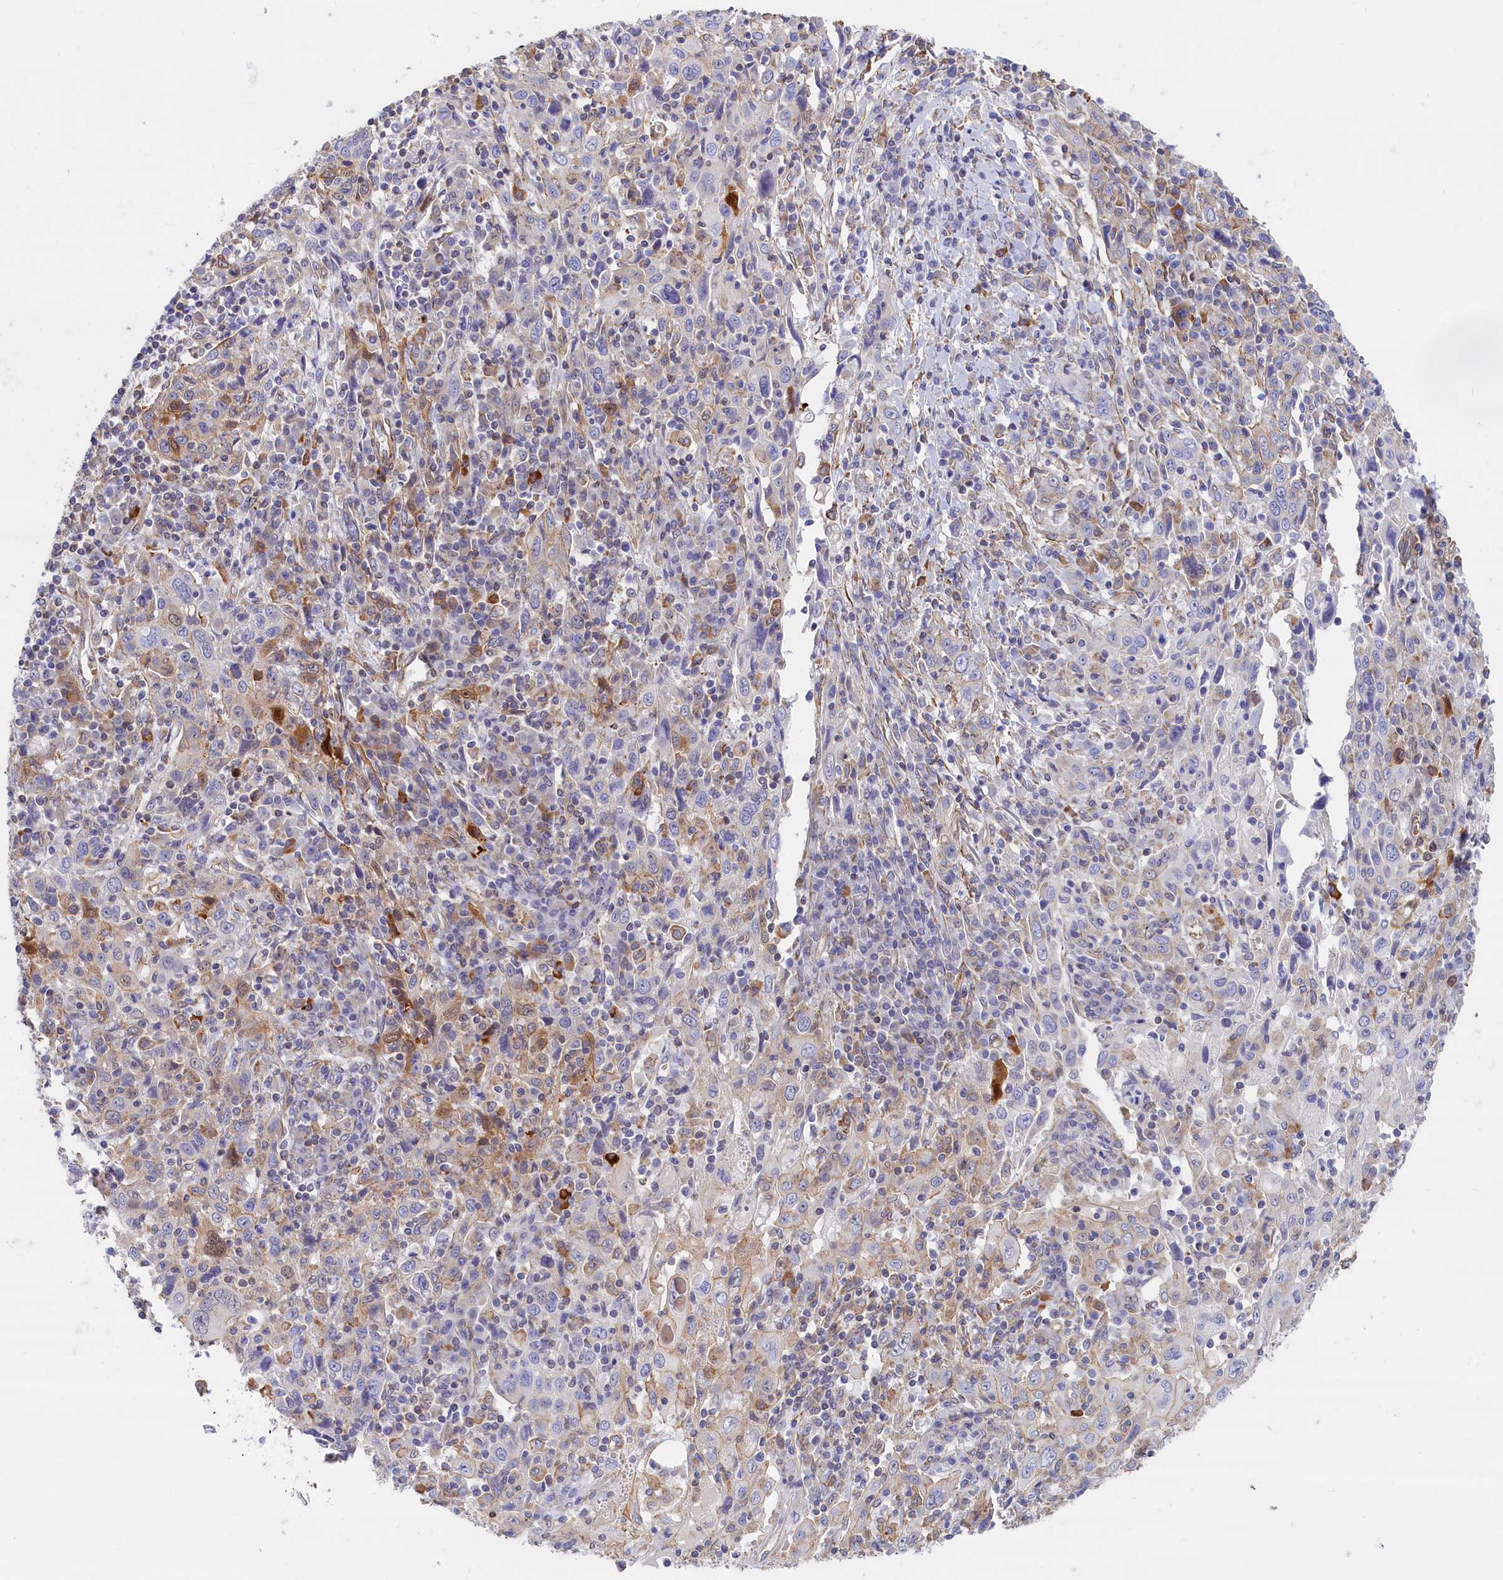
{"staining": {"intensity": "moderate", "quantity": "<25%", "location": "cytoplasmic/membranous"}, "tissue": "cervical cancer", "cell_type": "Tumor cells", "image_type": "cancer", "snomed": [{"axis": "morphology", "description": "Squamous cell carcinoma, NOS"}, {"axis": "topography", "description": "Cervix"}], "caption": "Moderate cytoplasmic/membranous positivity for a protein is seen in approximately <25% of tumor cells of cervical cancer (squamous cell carcinoma) using IHC.", "gene": "ABCC12", "patient": {"sex": "female", "age": 46}}